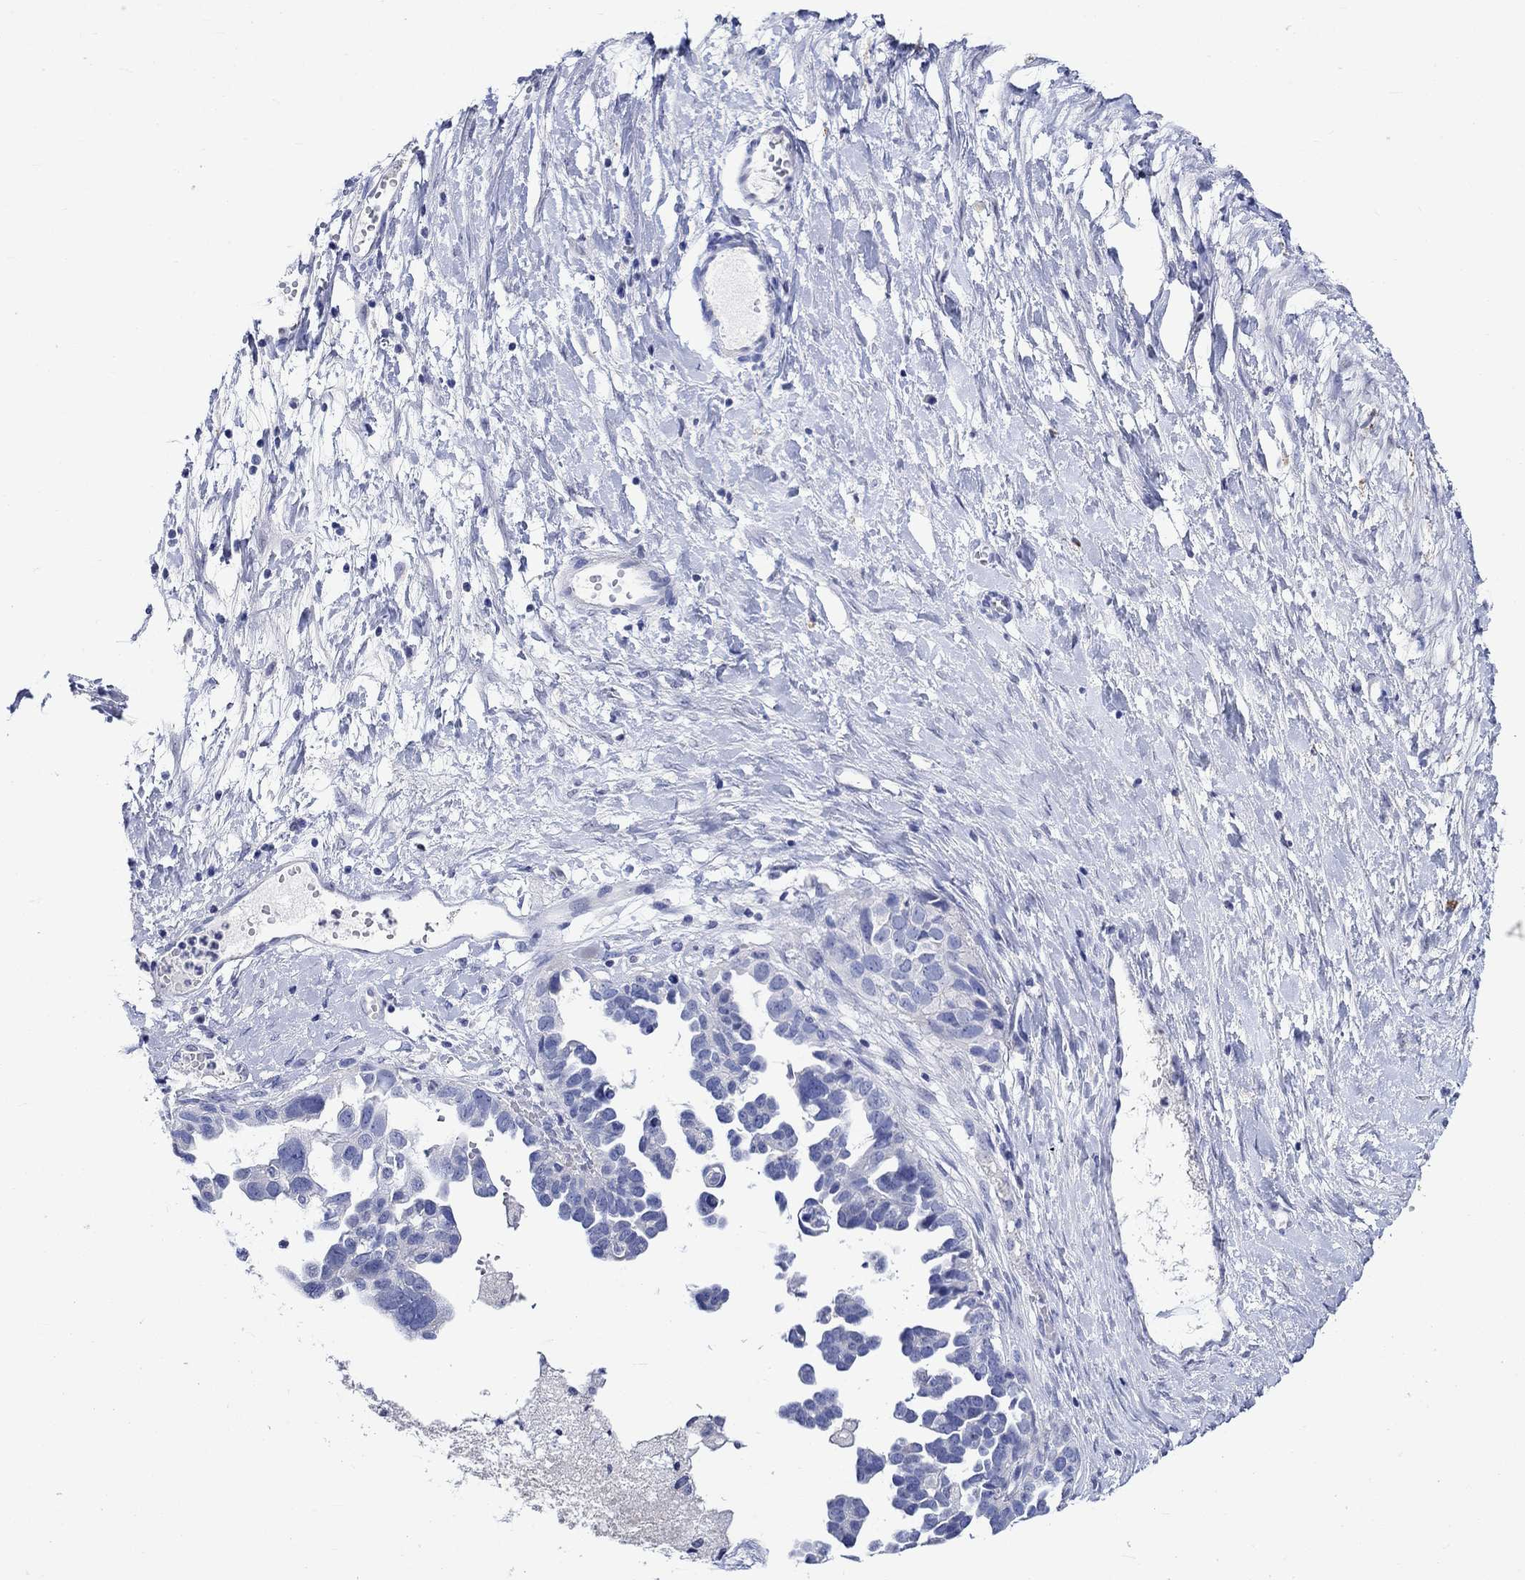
{"staining": {"intensity": "negative", "quantity": "none", "location": "none"}, "tissue": "ovarian cancer", "cell_type": "Tumor cells", "image_type": "cancer", "snomed": [{"axis": "morphology", "description": "Cystadenocarcinoma, serous, NOS"}, {"axis": "topography", "description": "Ovary"}], "caption": "Immunohistochemistry histopathology image of neoplastic tissue: human ovarian cancer stained with DAB reveals no significant protein expression in tumor cells.", "gene": "KLHL35", "patient": {"sex": "female", "age": 54}}